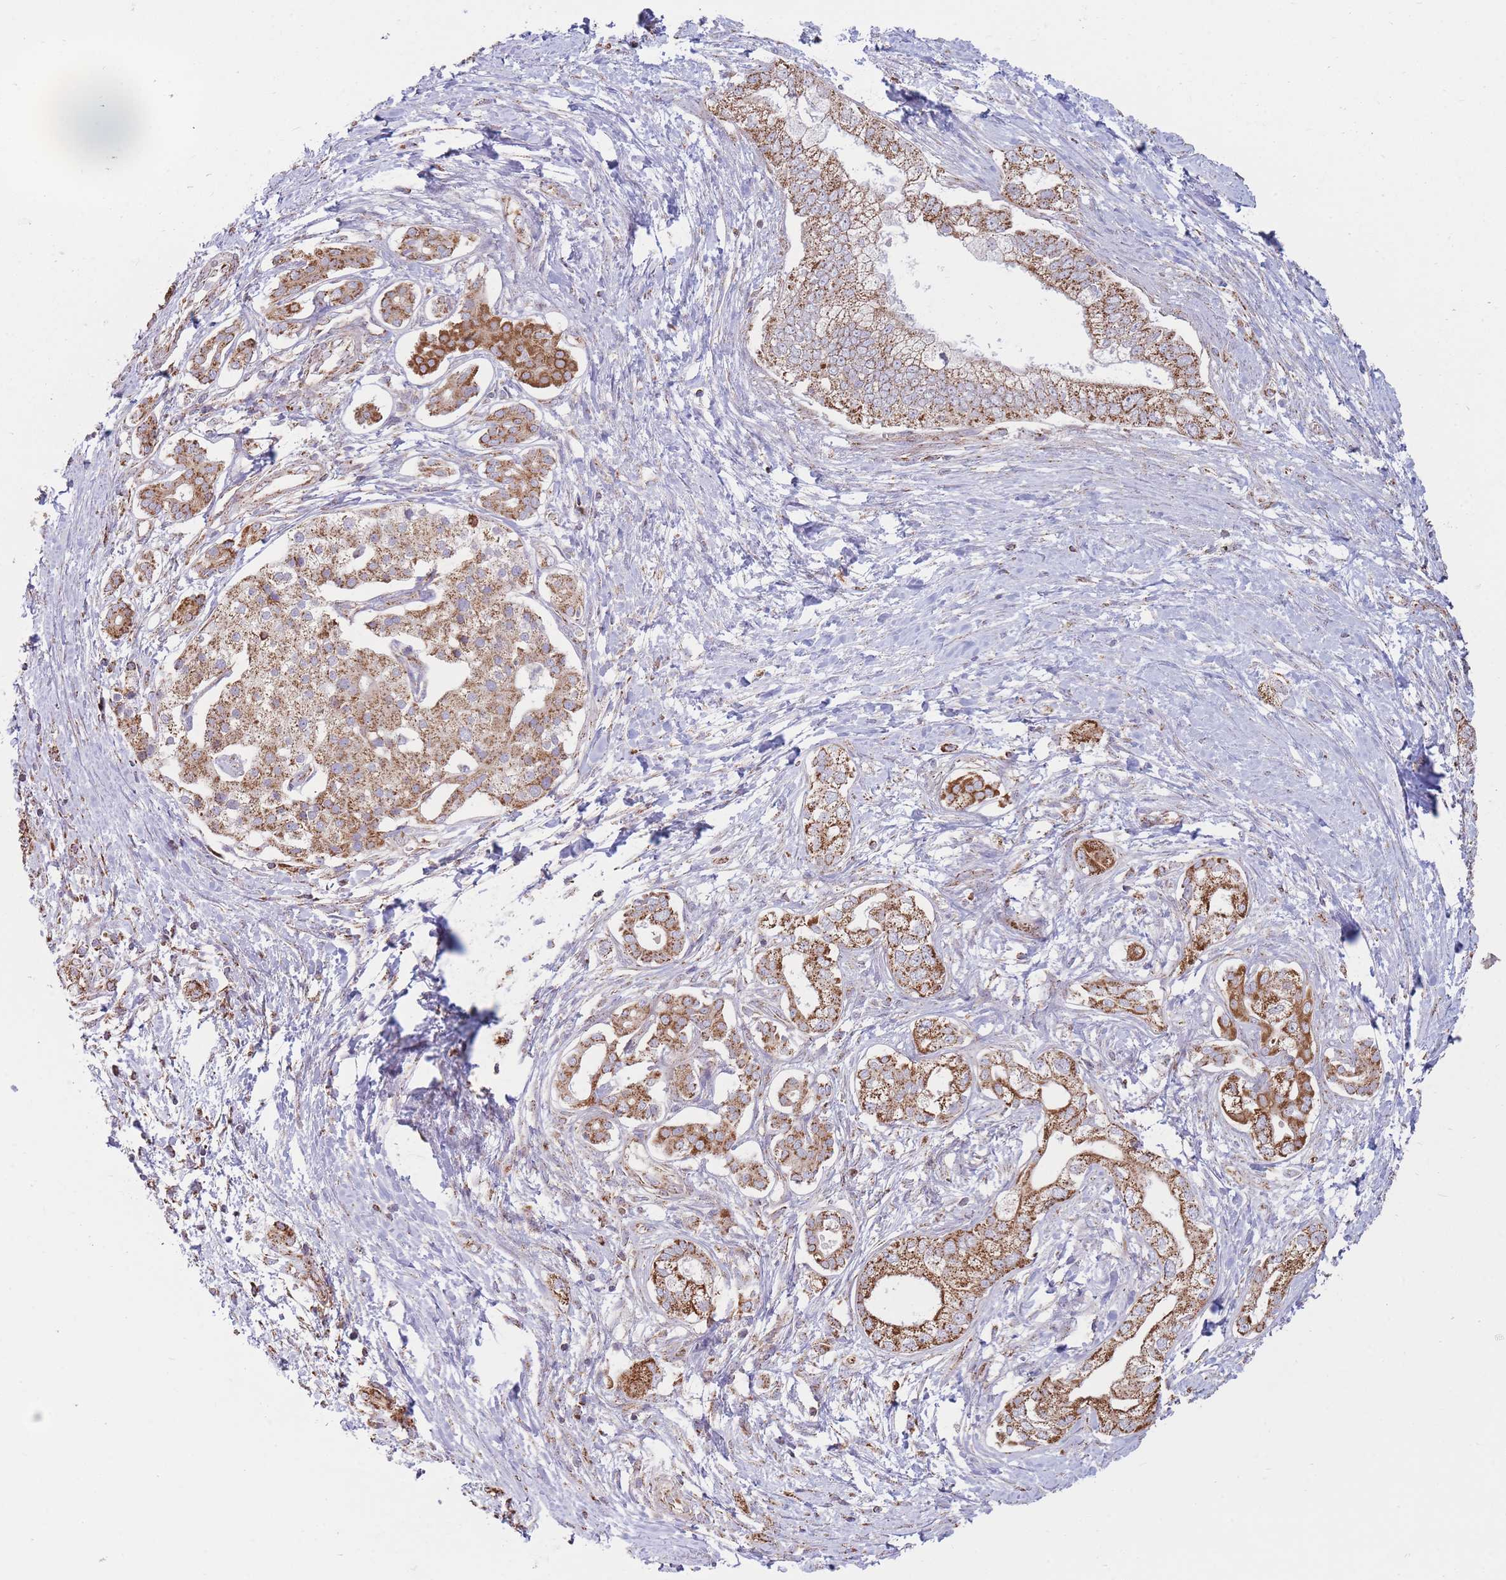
{"staining": {"intensity": "strong", "quantity": ">75%", "location": "cytoplasmic/membranous"}, "tissue": "pancreatic cancer", "cell_type": "Tumor cells", "image_type": "cancer", "snomed": [{"axis": "morphology", "description": "Adenocarcinoma, NOS"}, {"axis": "topography", "description": "Pancreas"}], "caption": "Strong cytoplasmic/membranous positivity is identified in approximately >75% of tumor cells in pancreatic cancer. The protein of interest is stained brown, and the nuclei are stained in blue (DAB (3,3'-diaminobenzidine) IHC with brightfield microscopy, high magnification).", "gene": "KIF16B", "patient": {"sex": "male", "age": 70}}